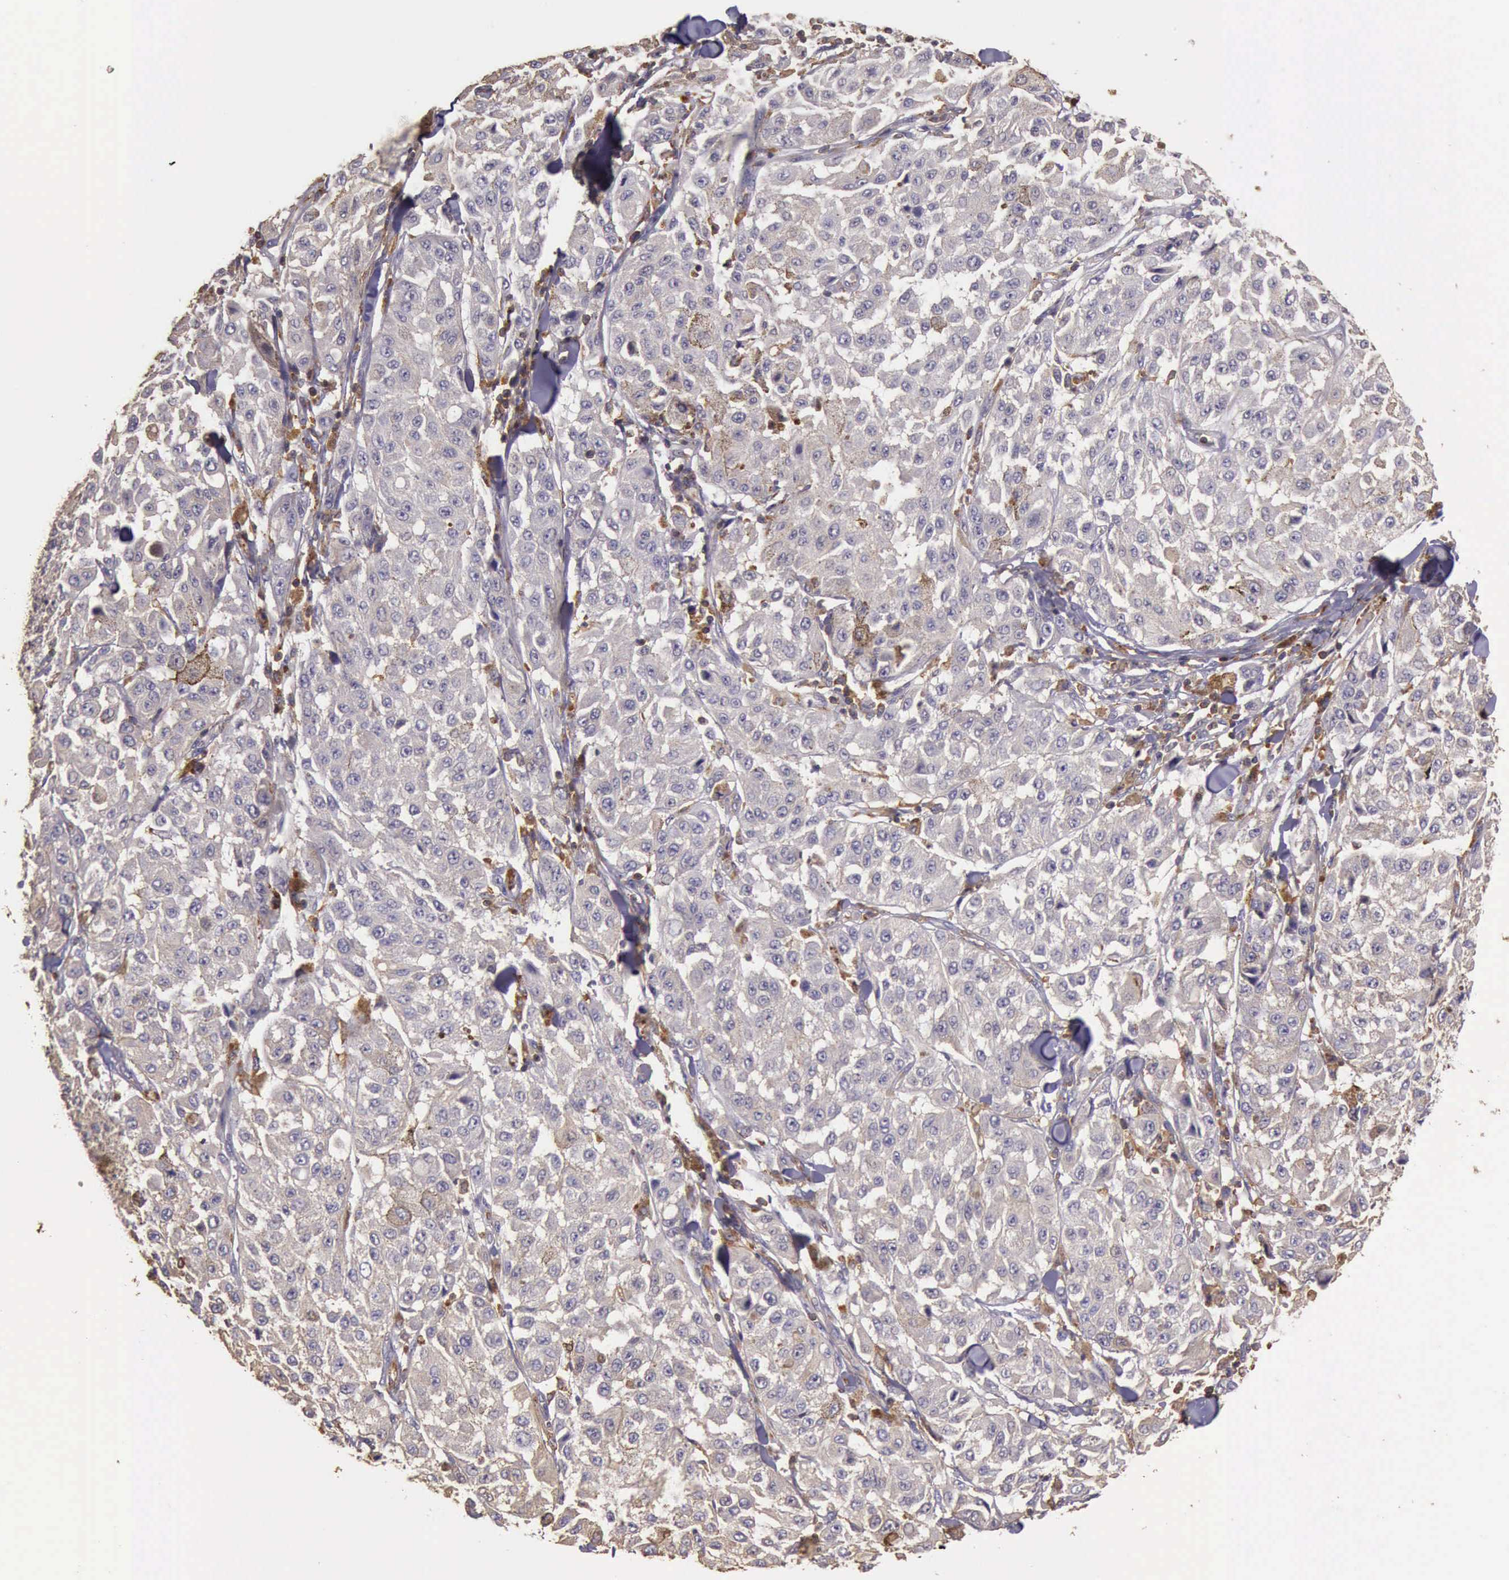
{"staining": {"intensity": "weak", "quantity": "25%-75%", "location": "cytoplasmic/membranous"}, "tissue": "melanoma", "cell_type": "Tumor cells", "image_type": "cancer", "snomed": [{"axis": "morphology", "description": "Malignant melanoma, NOS"}, {"axis": "topography", "description": "Skin"}], "caption": "Human melanoma stained with a brown dye demonstrates weak cytoplasmic/membranous positive positivity in approximately 25%-75% of tumor cells.", "gene": "ARHGAP4", "patient": {"sex": "female", "age": 64}}